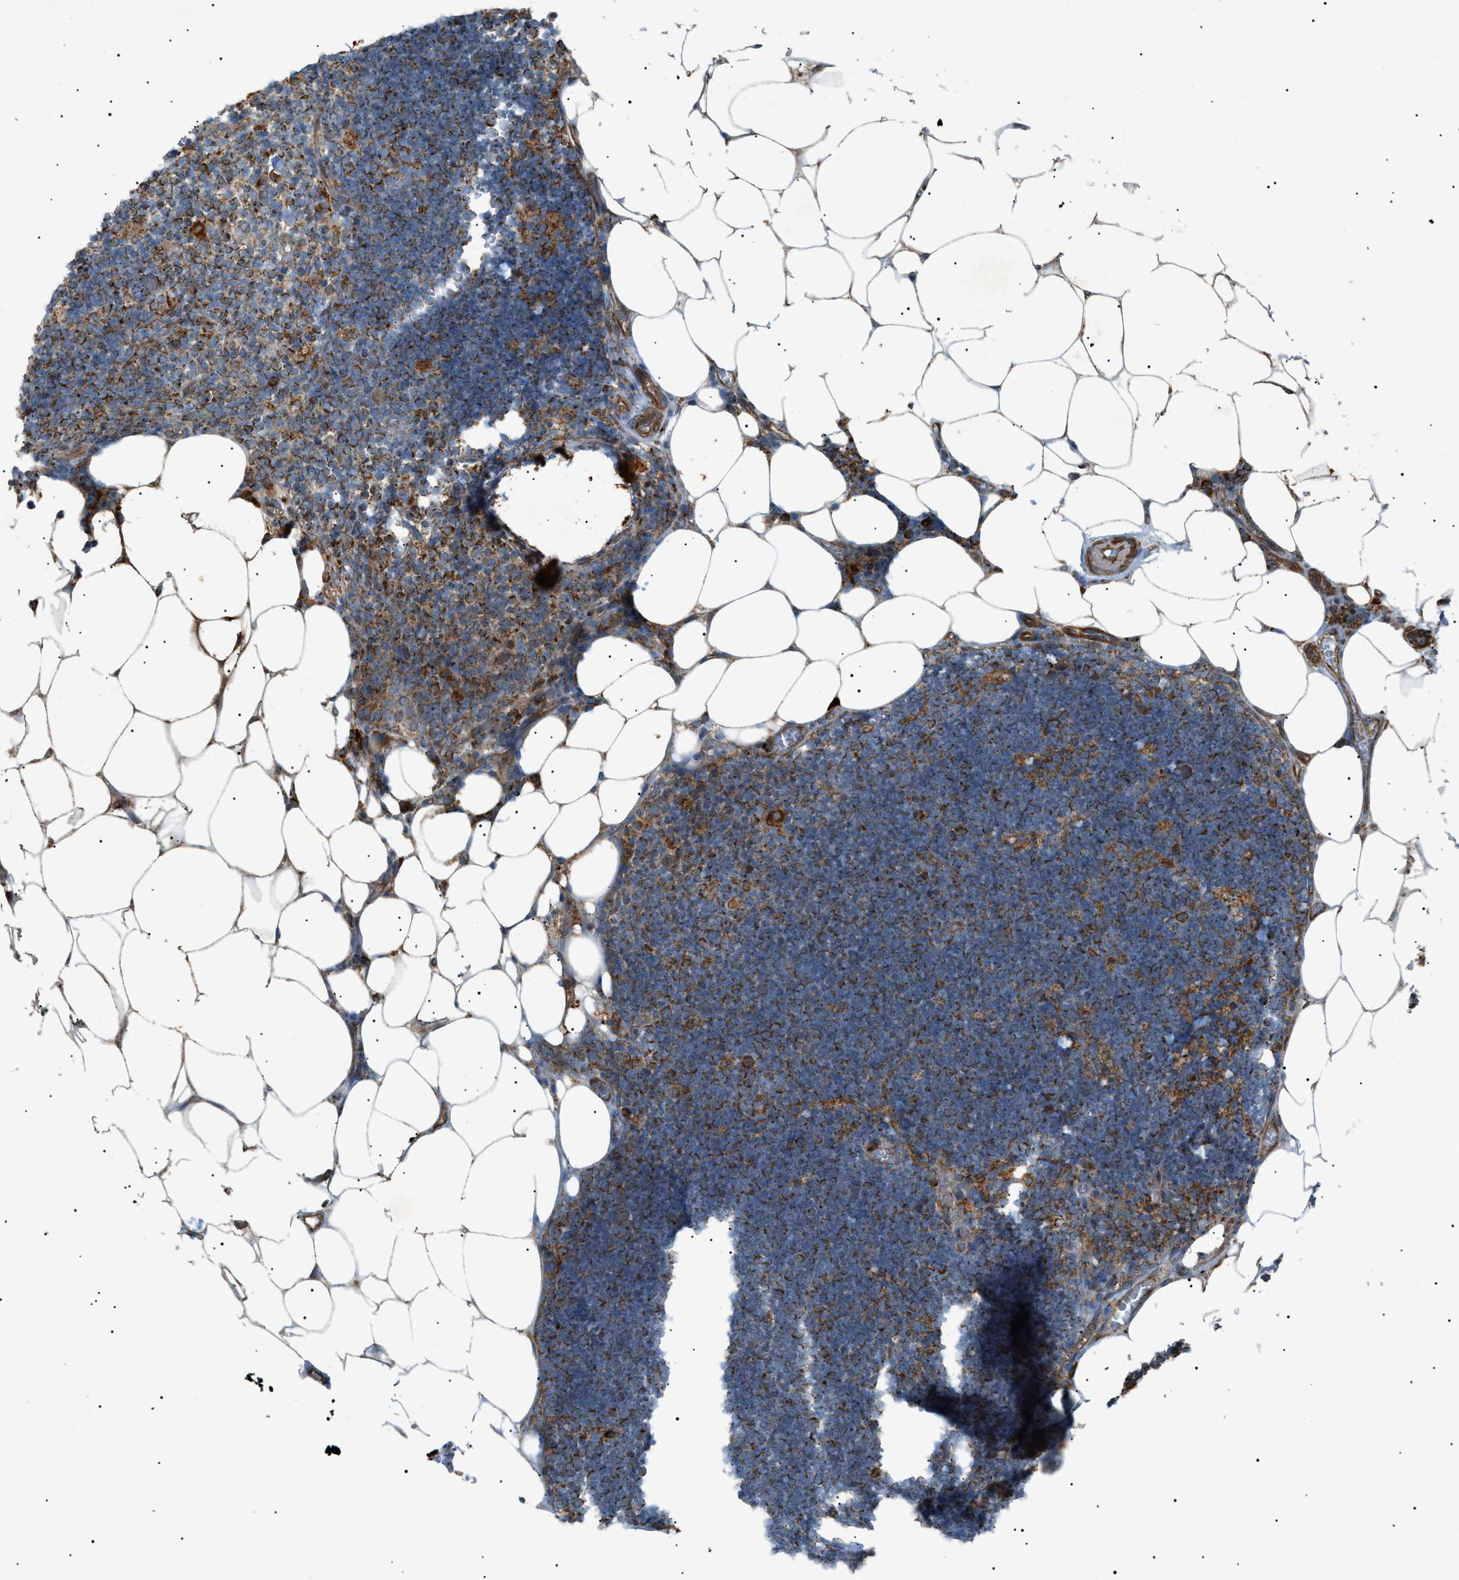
{"staining": {"intensity": "strong", "quantity": ">75%", "location": "cytoplasmic/membranous"}, "tissue": "lymph node", "cell_type": "Germinal center cells", "image_type": "normal", "snomed": [{"axis": "morphology", "description": "Normal tissue, NOS"}, {"axis": "topography", "description": "Lymph node"}], "caption": "A high amount of strong cytoplasmic/membranous positivity is present in approximately >75% of germinal center cells in benign lymph node. The staining was performed using DAB, with brown indicating positive protein expression. Nuclei are stained blue with hematoxylin.", "gene": "C1GALT1C1", "patient": {"sex": "male", "age": 33}}